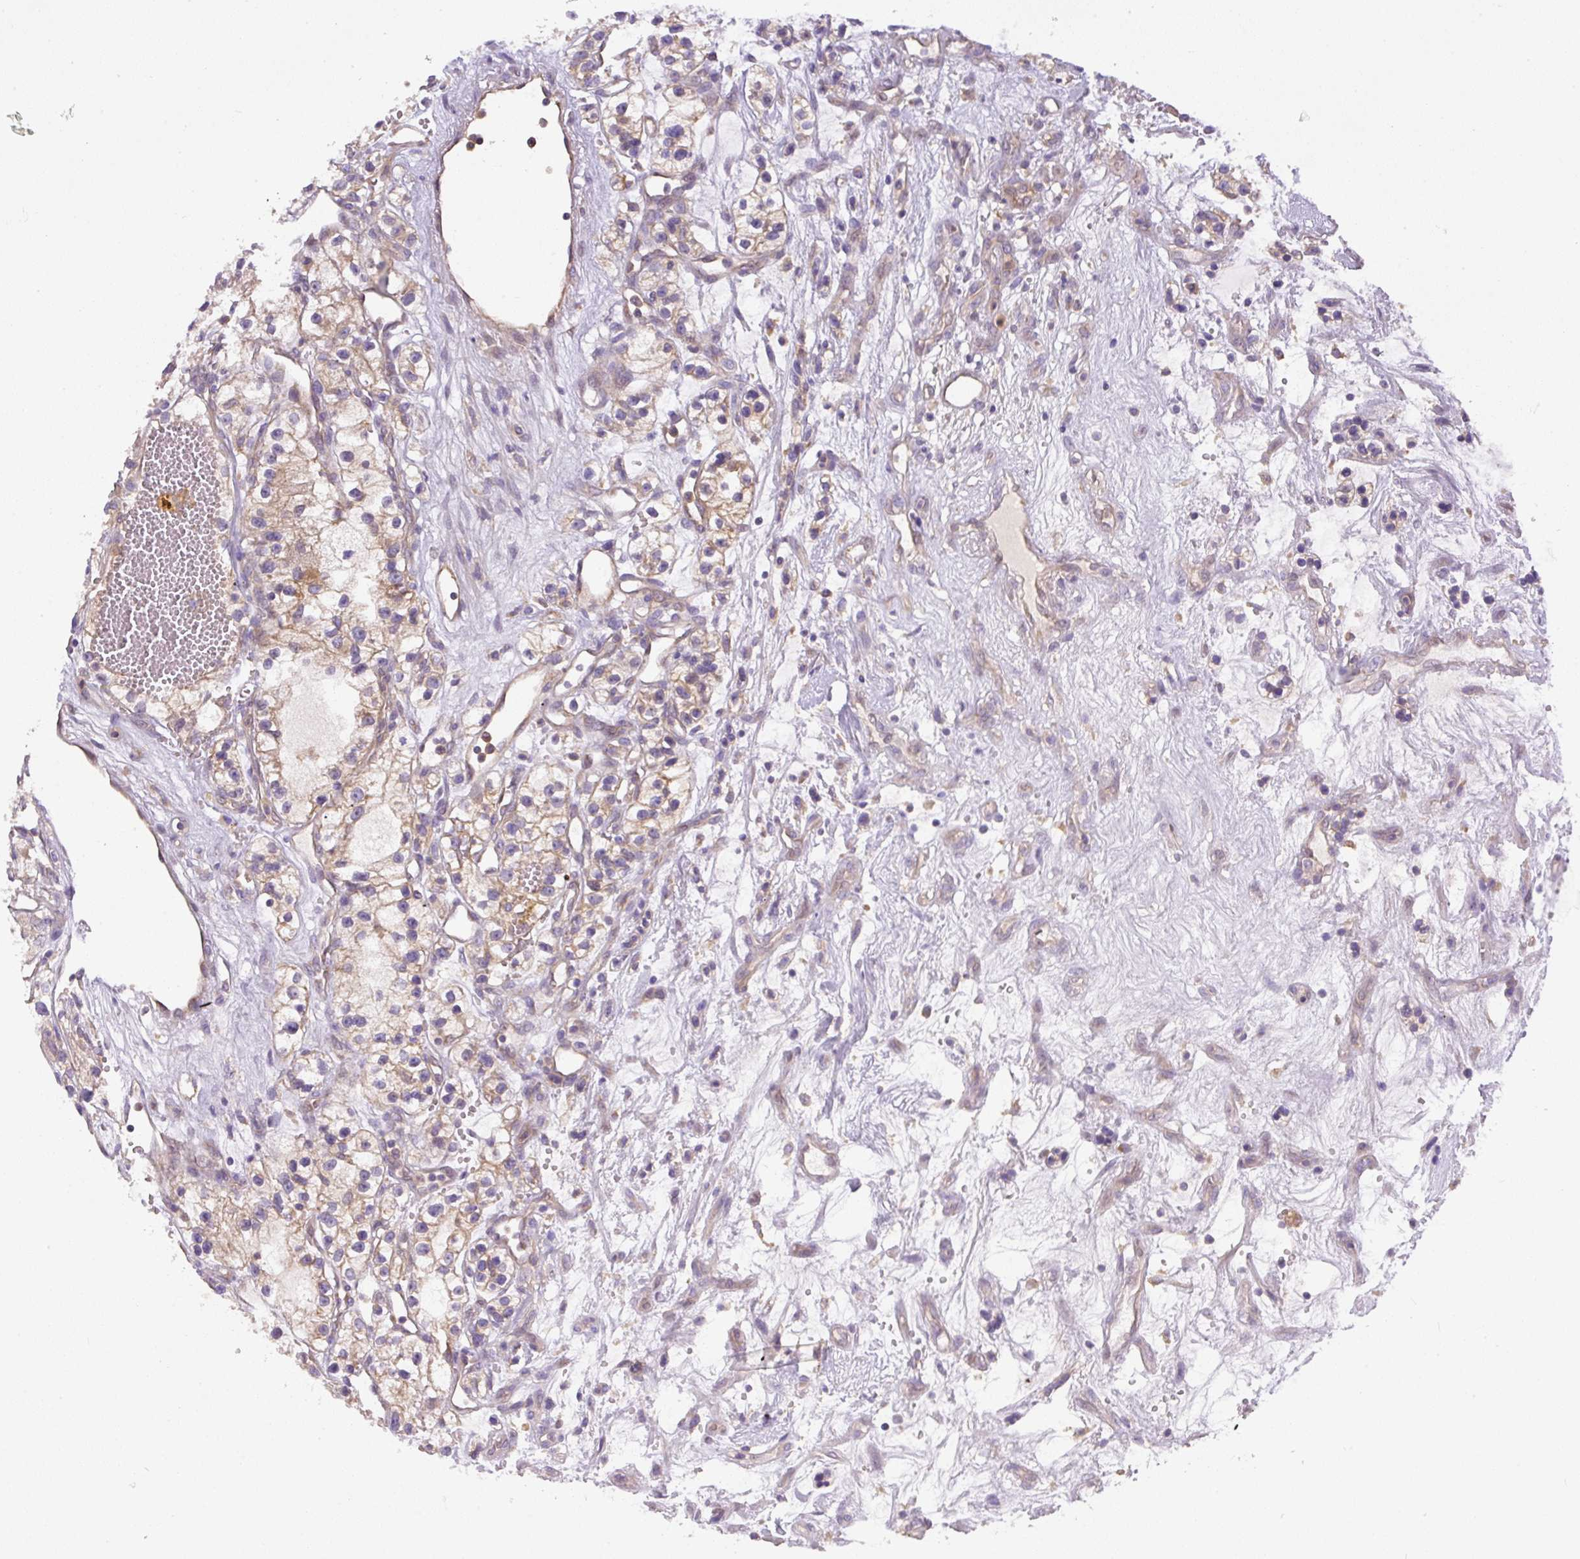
{"staining": {"intensity": "weak", "quantity": ">75%", "location": "cytoplasmic/membranous"}, "tissue": "renal cancer", "cell_type": "Tumor cells", "image_type": "cancer", "snomed": [{"axis": "morphology", "description": "Adenocarcinoma, NOS"}, {"axis": "topography", "description": "Kidney"}], "caption": "This image exhibits renal cancer stained with IHC to label a protein in brown. The cytoplasmic/membranous of tumor cells show weak positivity for the protein. Nuclei are counter-stained blue.", "gene": "DAPK1", "patient": {"sex": "female", "age": 57}}